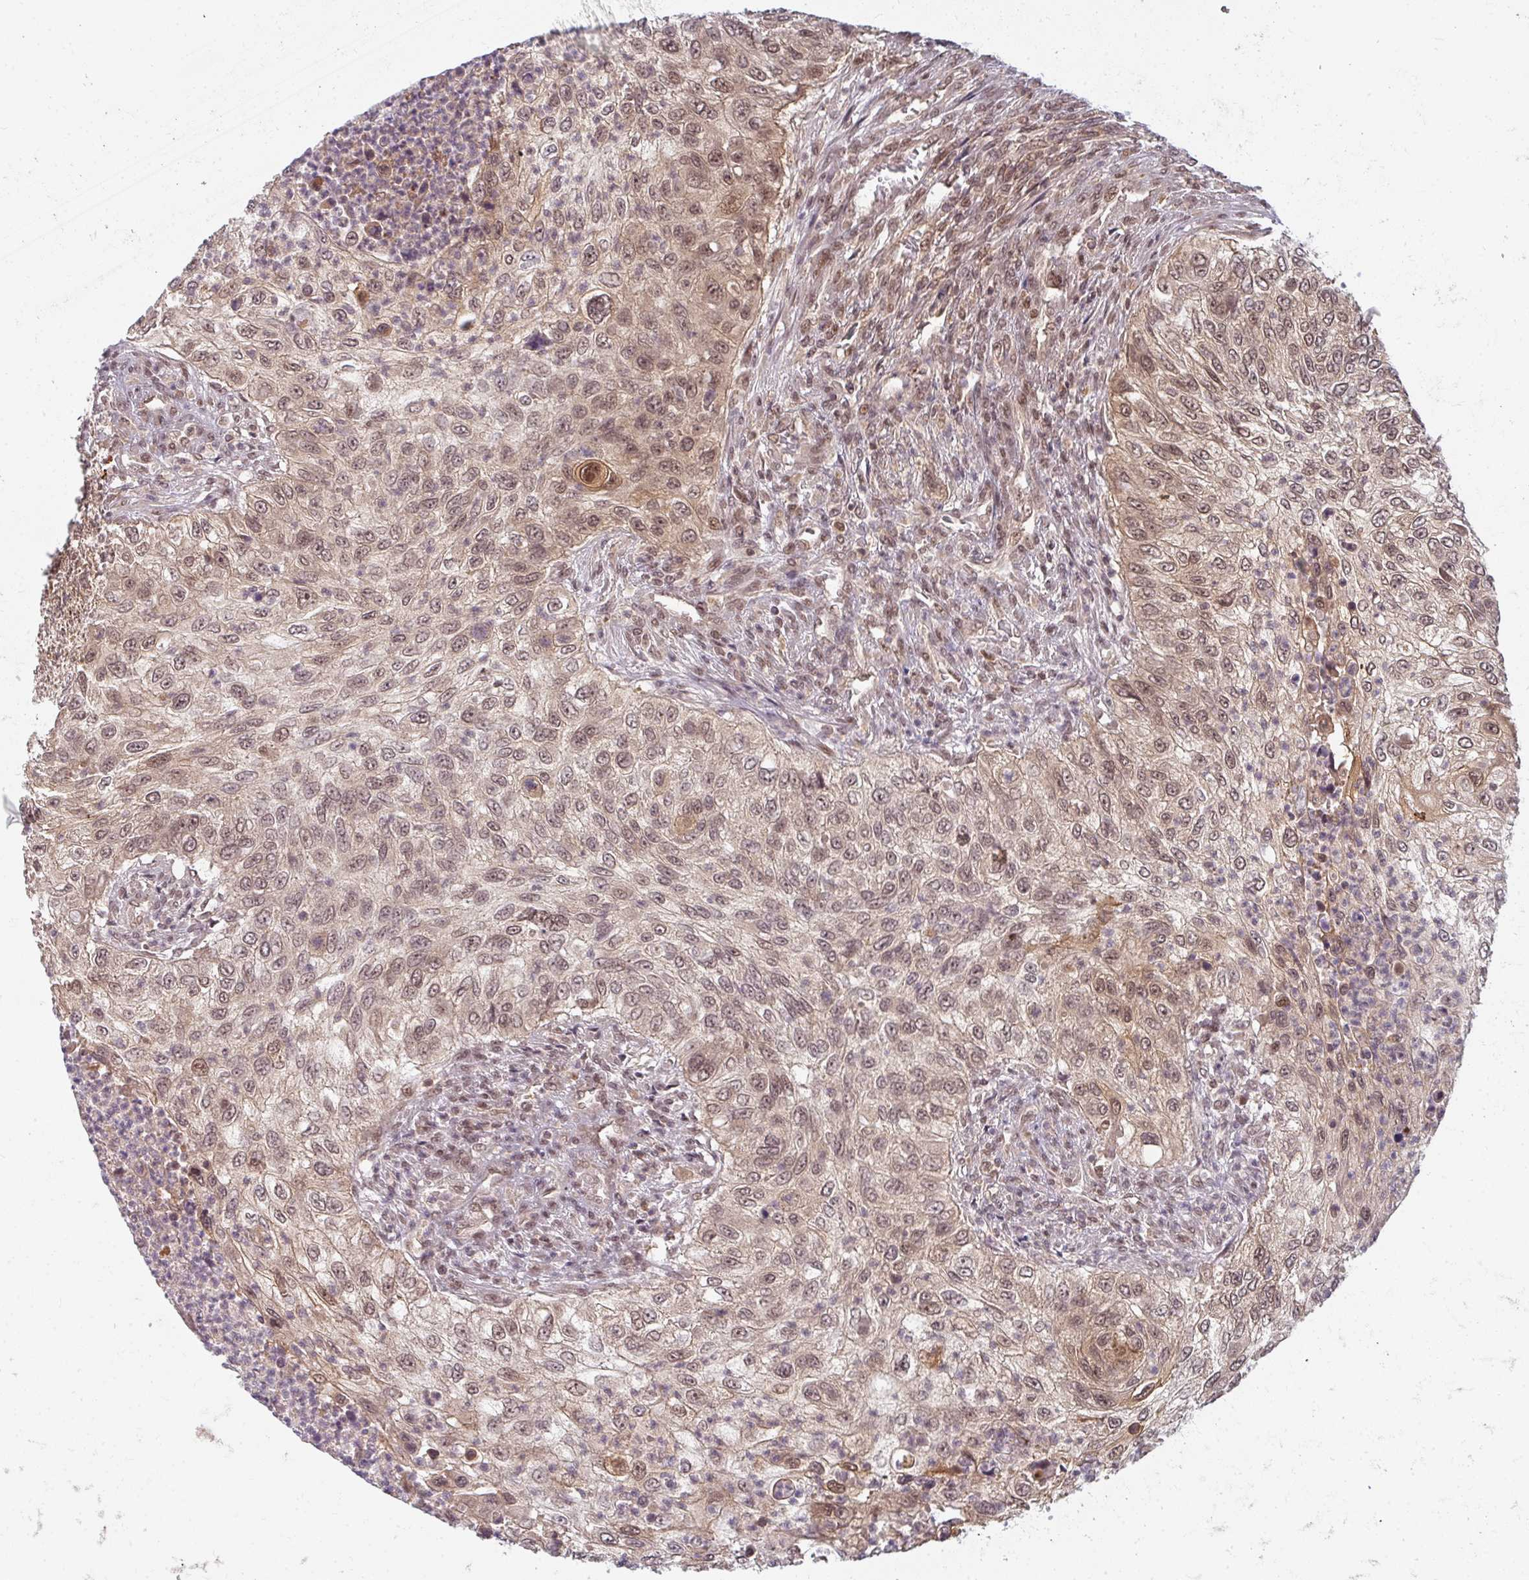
{"staining": {"intensity": "moderate", "quantity": ">75%", "location": "cytoplasmic/membranous,nuclear"}, "tissue": "urothelial cancer", "cell_type": "Tumor cells", "image_type": "cancer", "snomed": [{"axis": "morphology", "description": "Urothelial carcinoma, High grade"}, {"axis": "topography", "description": "Urinary bladder"}], "caption": "Urothelial cancer tissue shows moderate cytoplasmic/membranous and nuclear expression in approximately >75% of tumor cells, visualized by immunohistochemistry.", "gene": "GTF3C6", "patient": {"sex": "female", "age": 60}}